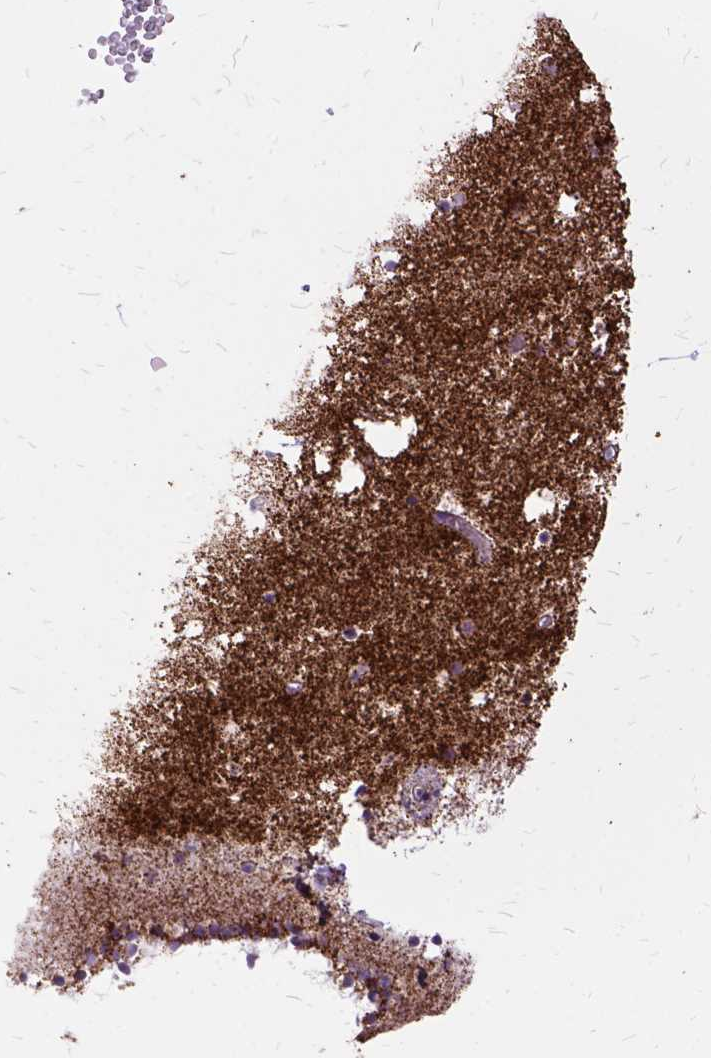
{"staining": {"intensity": "weak", "quantity": "<25%", "location": "cytoplasmic/membranous"}, "tissue": "caudate", "cell_type": "Glial cells", "image_type": "normal", "snomed": [{"axis": "morphology", "description": "Normal tissue, NOS"}, {"axis": "topography", "description": "Lateral ventricle wall"}], "caption": "The immunohistochemistry (IHC) micrograph has no significant expression in glial cells of caudate.", "gene": "OXCT1", "patient": {"sex": "female", "age": 71}}